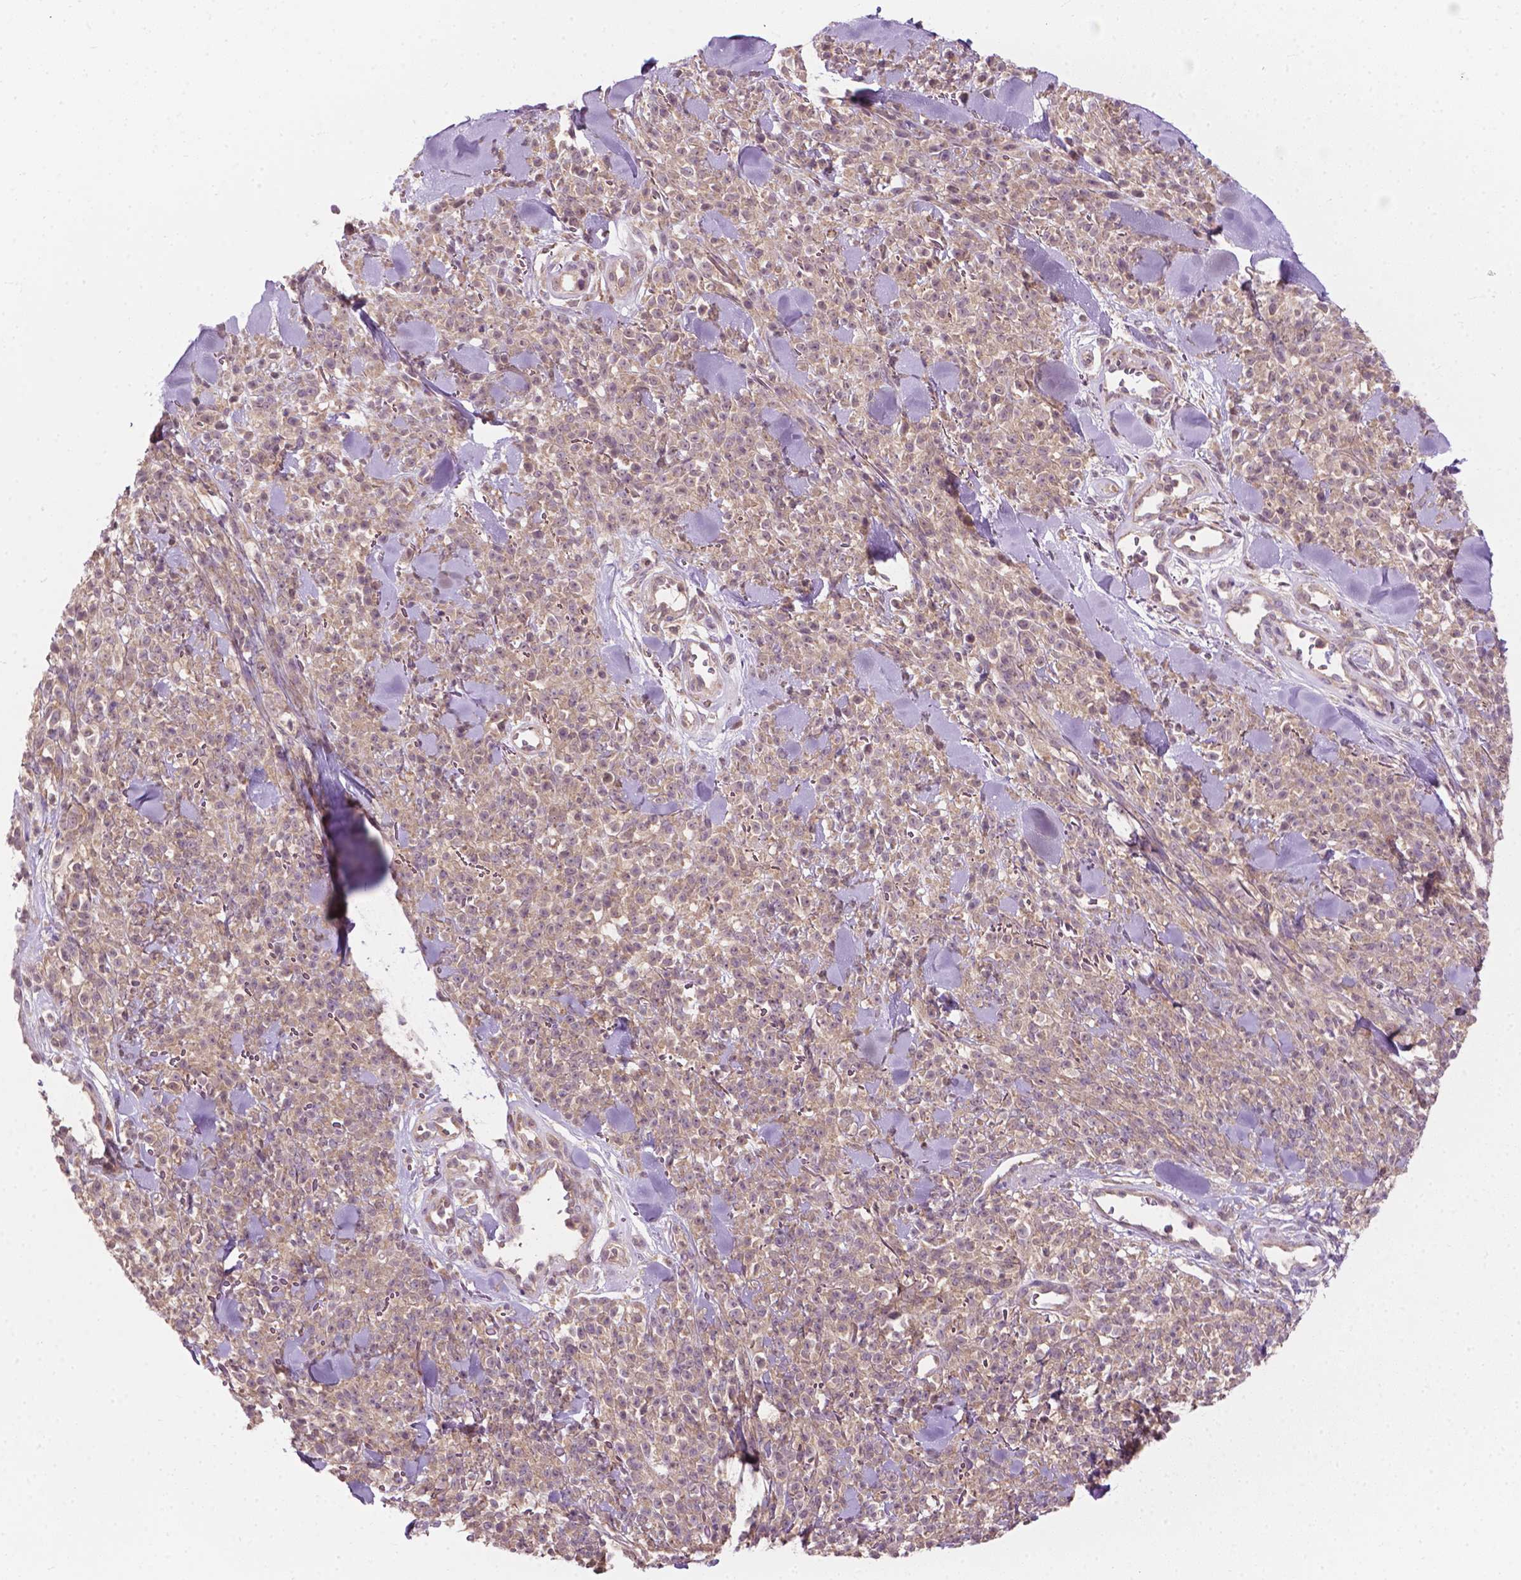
{"staining": {"intensity": "weak", "quantity": "<25%", "location": "cytoplasmic/membranous"}, "tissue": "melanoma", "cell_type": "Tumor cells", "image_type": "cancer", "snomed": [{"axis": "morphology", "description": "Malignant melanoma, NOS"}, {"axis": "topography", "description": "Skin"}, {"axis": "topography", "description": "Skin of trunk"}], "caption": "Tumor cells are negative for protein expression in human melanoma.", "gene": "MZT1", "patient": {"sex": "male", "age": 74}}